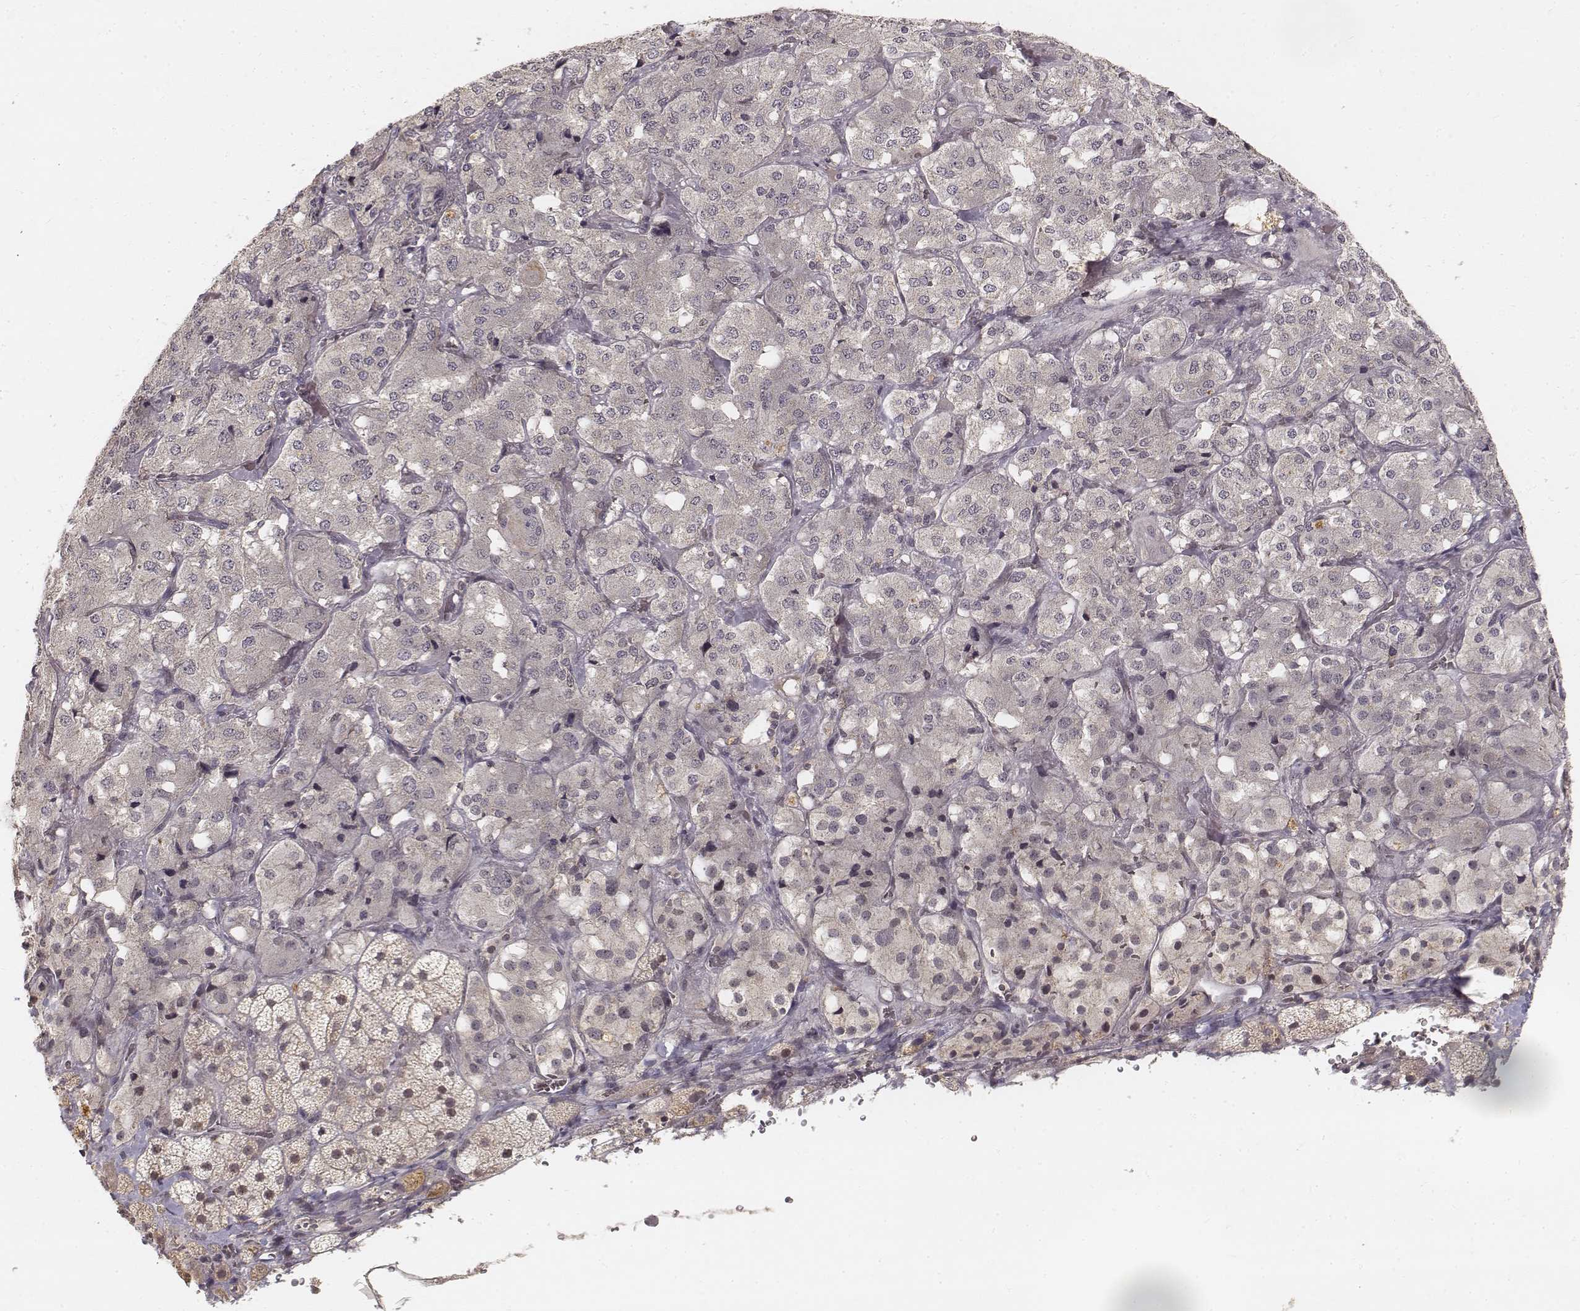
{"staining": {"intensity": "negative", "quantity": "none", "location": "none"}, "tissue": "adrenal gland", "cell_type": "Glandular cells", "image_type": "normal", "snomed": [{"axis": "morphology", "description": "Normal tissue, NOS"}, {"axis": "topography", "description": "Adrenal gland"}], "caption": "An IHC histopathology image of benign adrenal gland is shown. There is no staining in glandular cells of adrenal gland.", "gene": "FANCD2", "patient": {"sex": "male", "age": 57}}